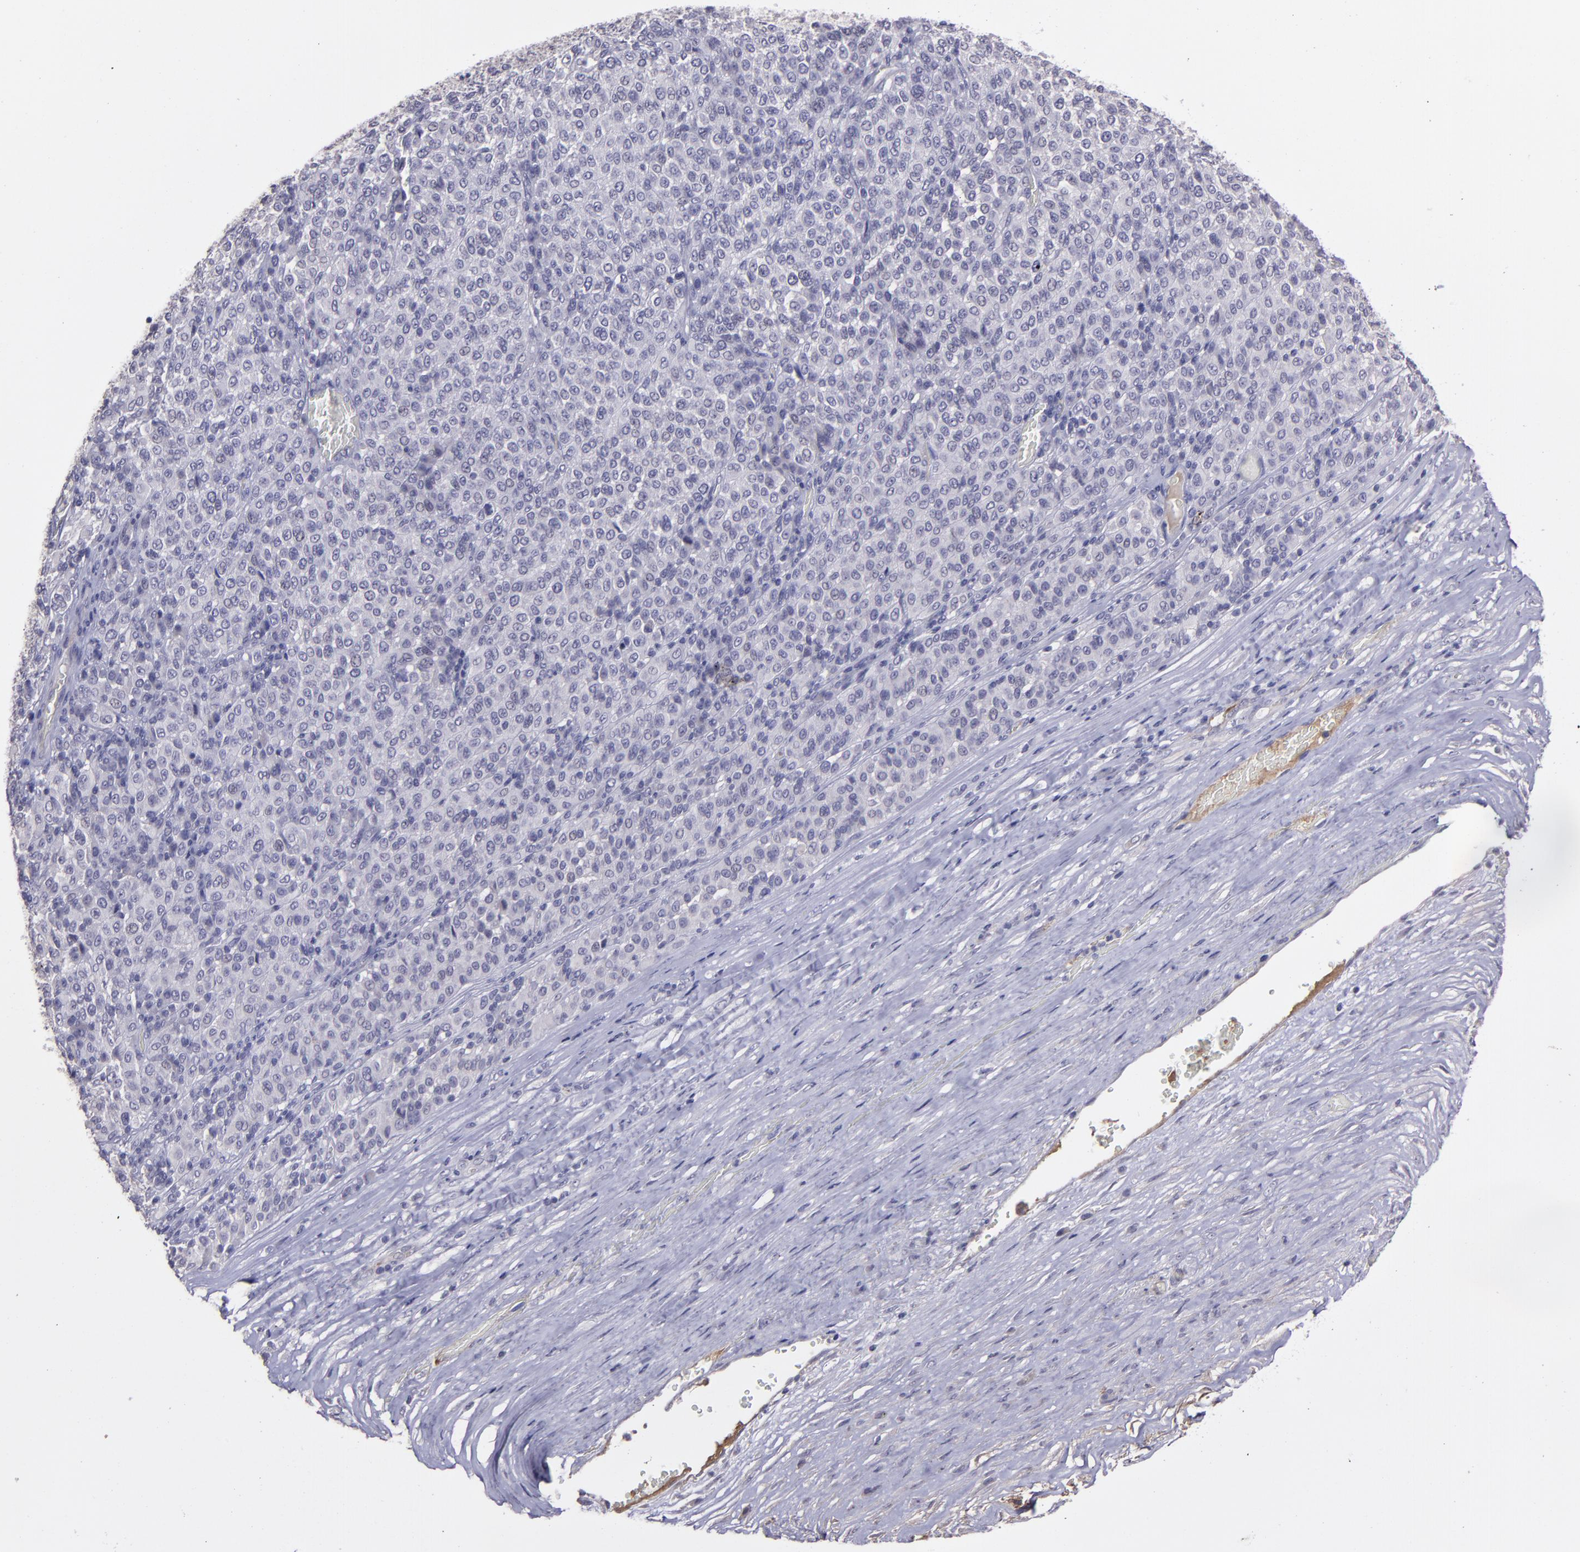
{"staining": {"intensity": "negative", "quantity": "none", "location": "none"}, "tissue": "melanoma", "cell_type": "Tumor cells", "image_type": "cancer", "snomed": [{"axis": "morphology", "description": "Malignant melanoma, Metastatic site"}, {"axis": "topography", "description": "Pancreas"}], "caption": "Immunohistochemical staining of human melanoma displays no significant staining in tumor cells.", "gene": "MASP1", "patient": {"sex": "female", "age": 30}}